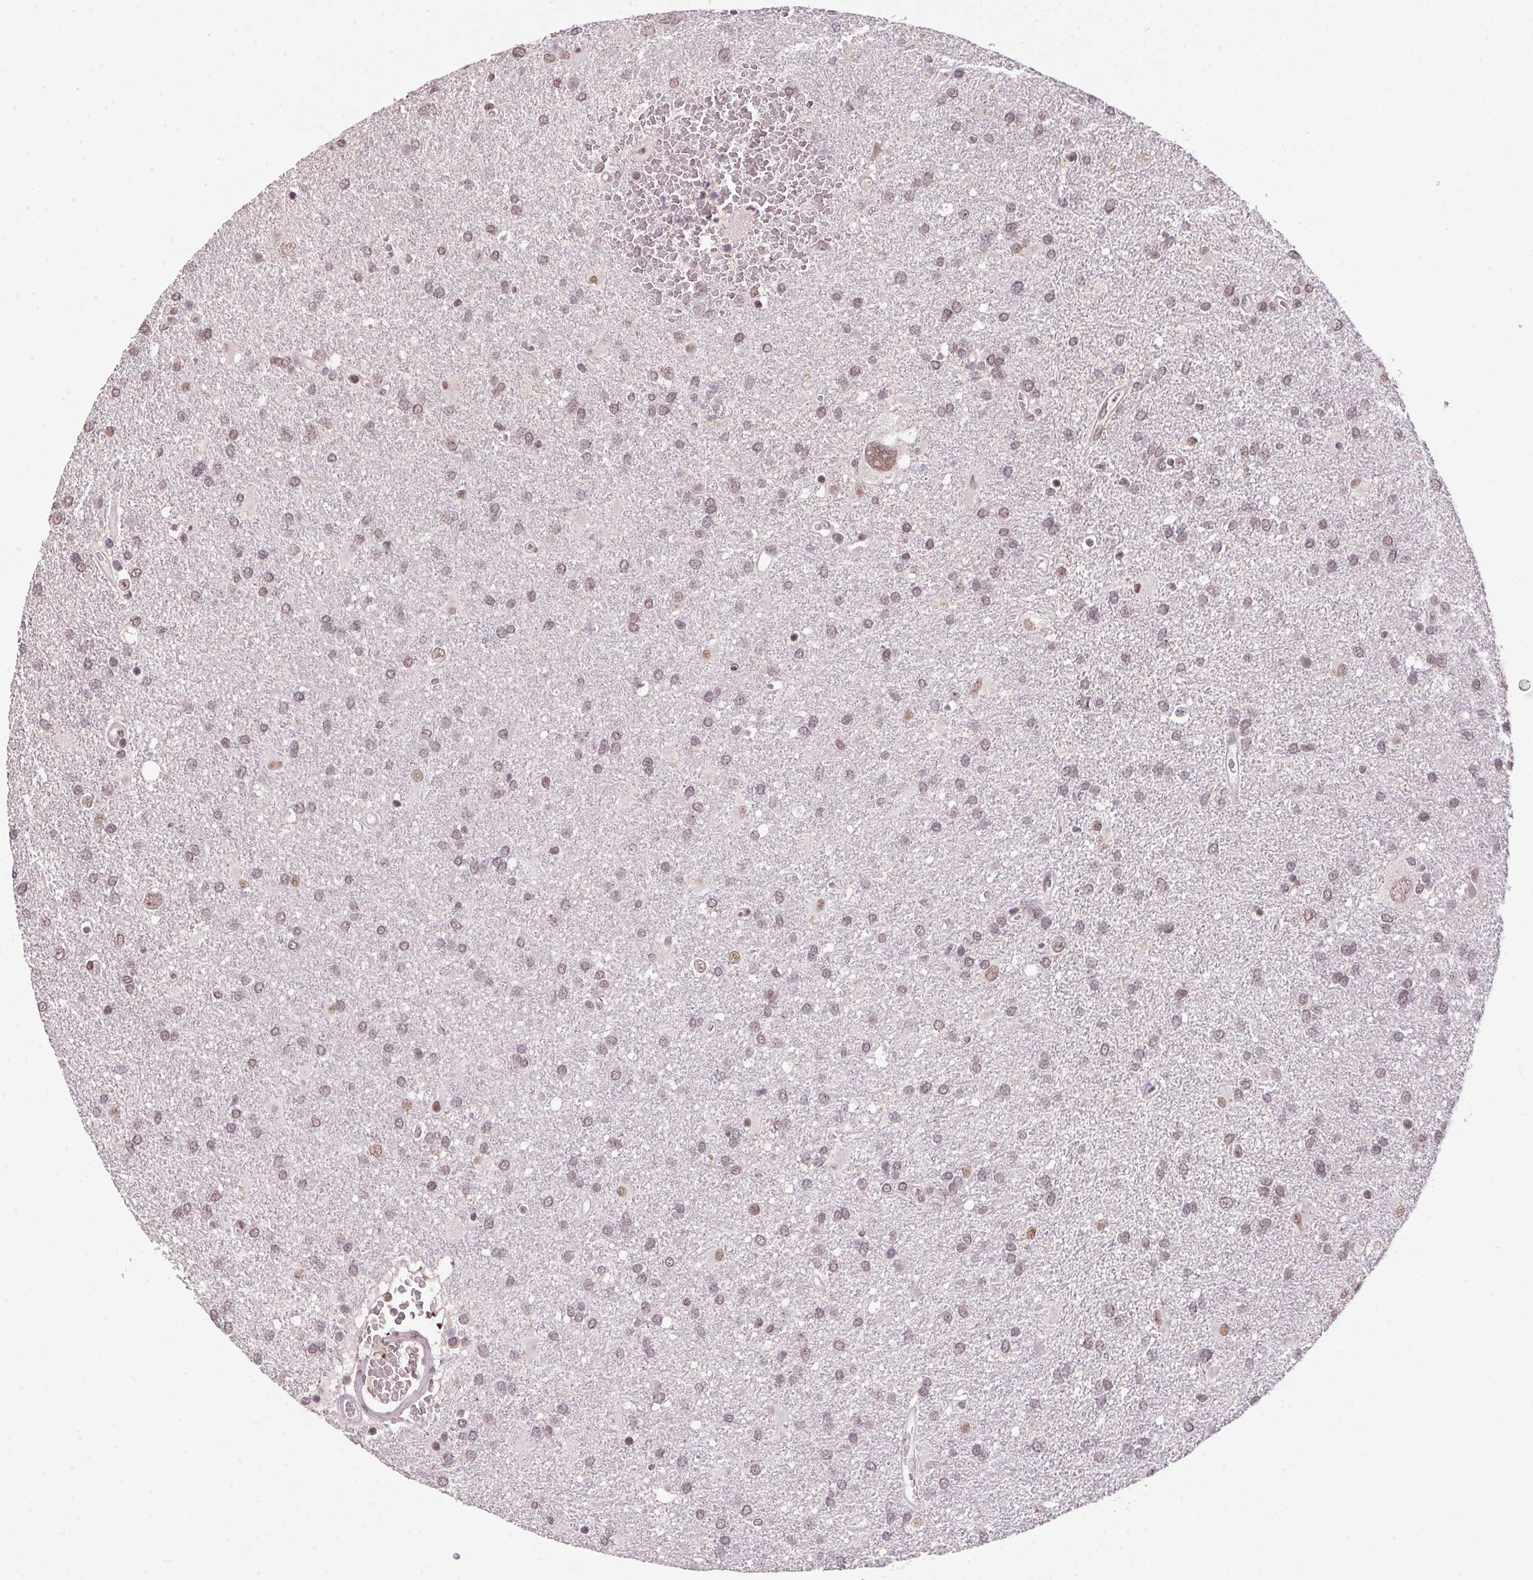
{"staining": {"intensity": "weak", "quantity": "25%-75%", "location": "nuclear"}, "tissue": "glioma", "cell_type": "Tumor cells", "image_type": "cancer", "snomed": [{"axis": "morphology", "description": "Glioma, malignant, Low grade"}, {"axis": "topography", "description": "Brain"}], "caption": "DAB (3,3'-diaminobenzidine) immunohistochemical staining of human malignant low-grade glioma shows weak nuclear protein expression in about 25%-75% of tumor cells.", "gene": "ZBTB4", "patient": {"sex": "male", "age": 66}}